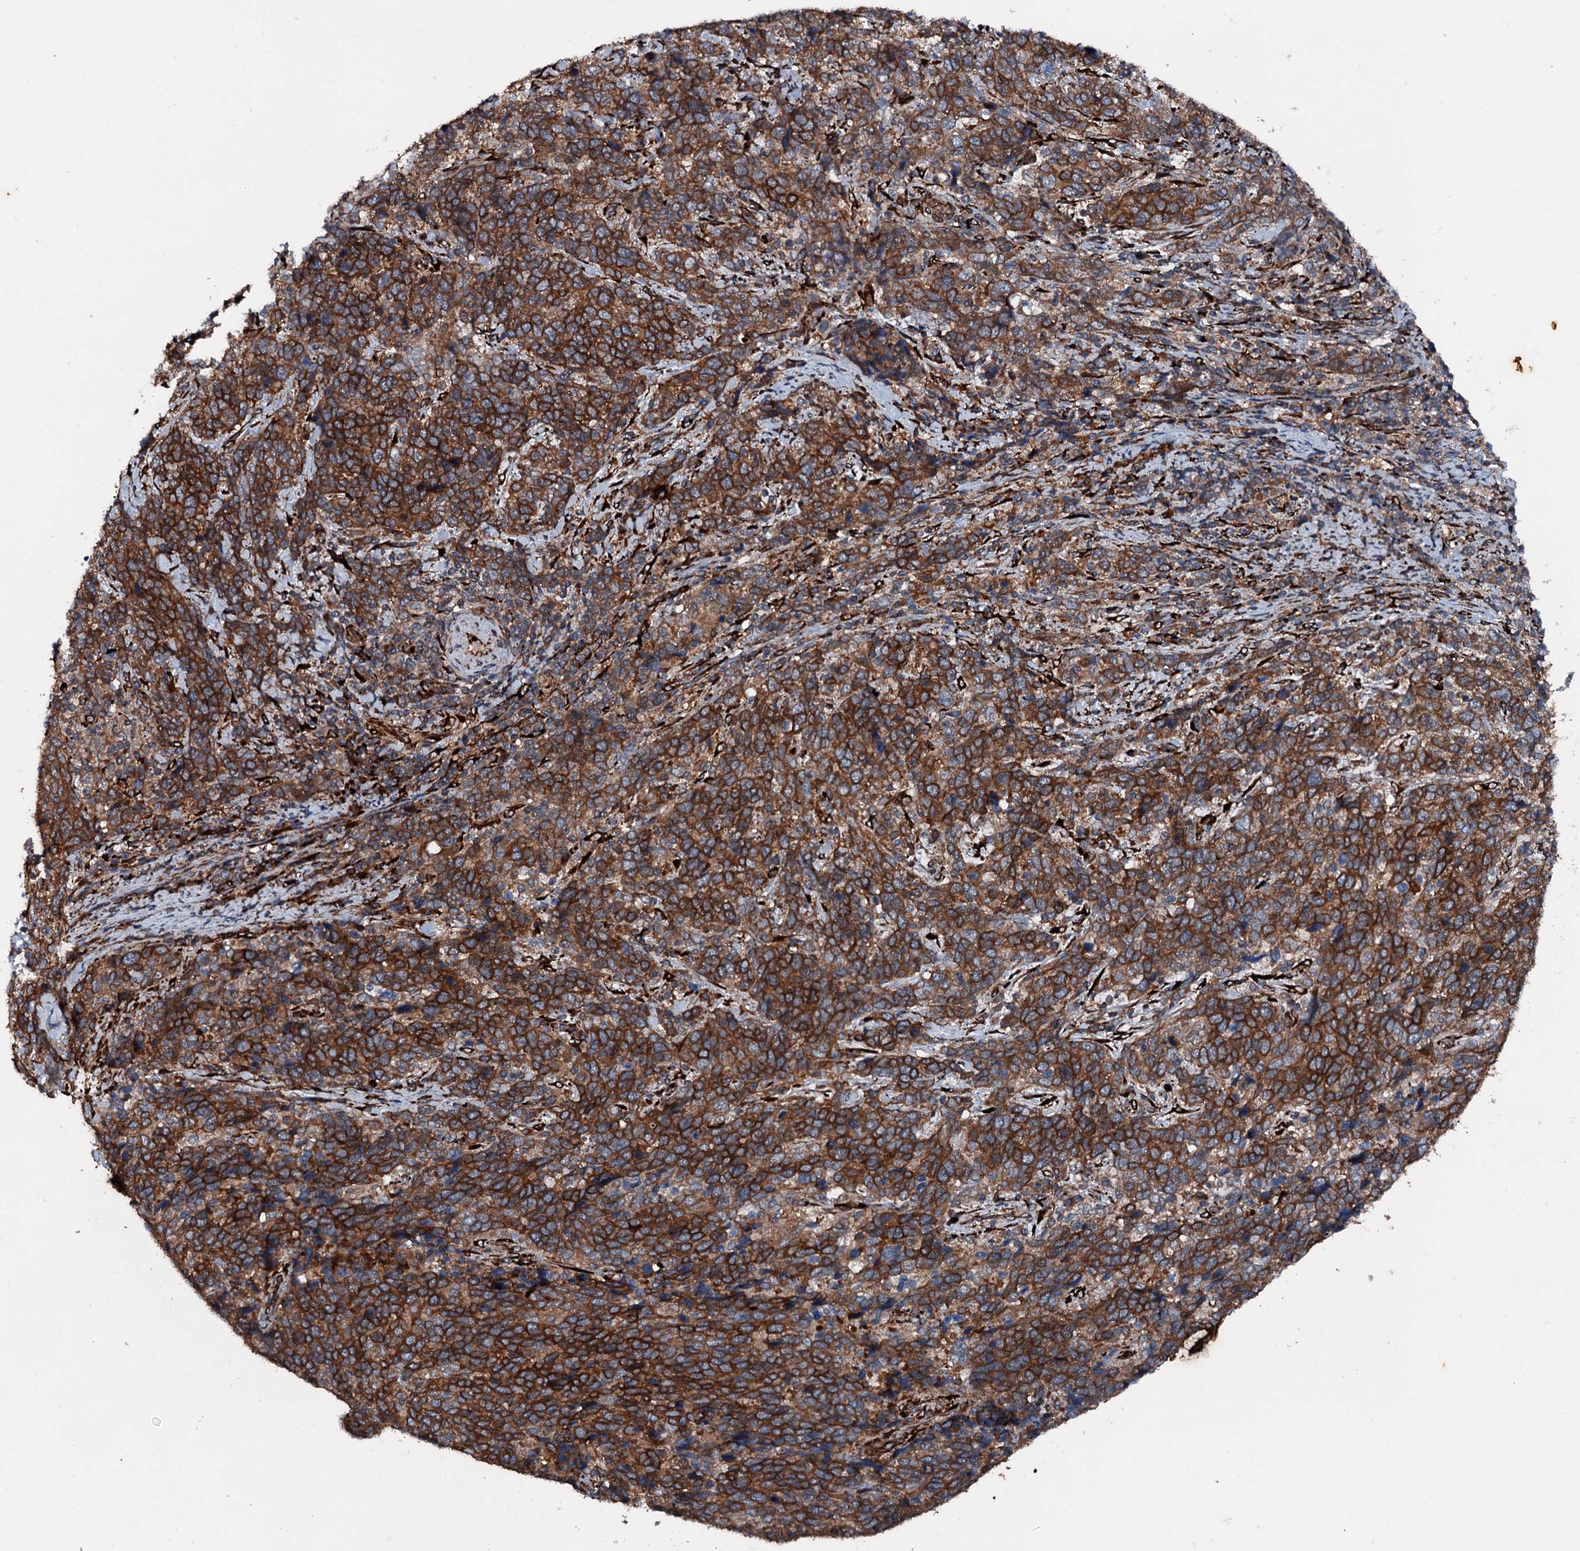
{"staining": {"intensity": "strong", "quantity": ">75%", "location": "cytoplasmic/membranous"}, "tissue": "cervical cancer", "cell_type": "Tumor cells", "image_type": "cancer", "snomed": [{"axis": "morphology", "description": "Squamous cell carcinoma, NOS"}, {"axis": "topography", "description": "Cervix"}], "caption": "IHC of cervical squamous cell carcinoma reveals high levels of strong cytoplasmic/membranous staining in approximately >75% of tumor cells.", "gene": "DDIAS", "patient": {"sex": "female", "age": 41}}